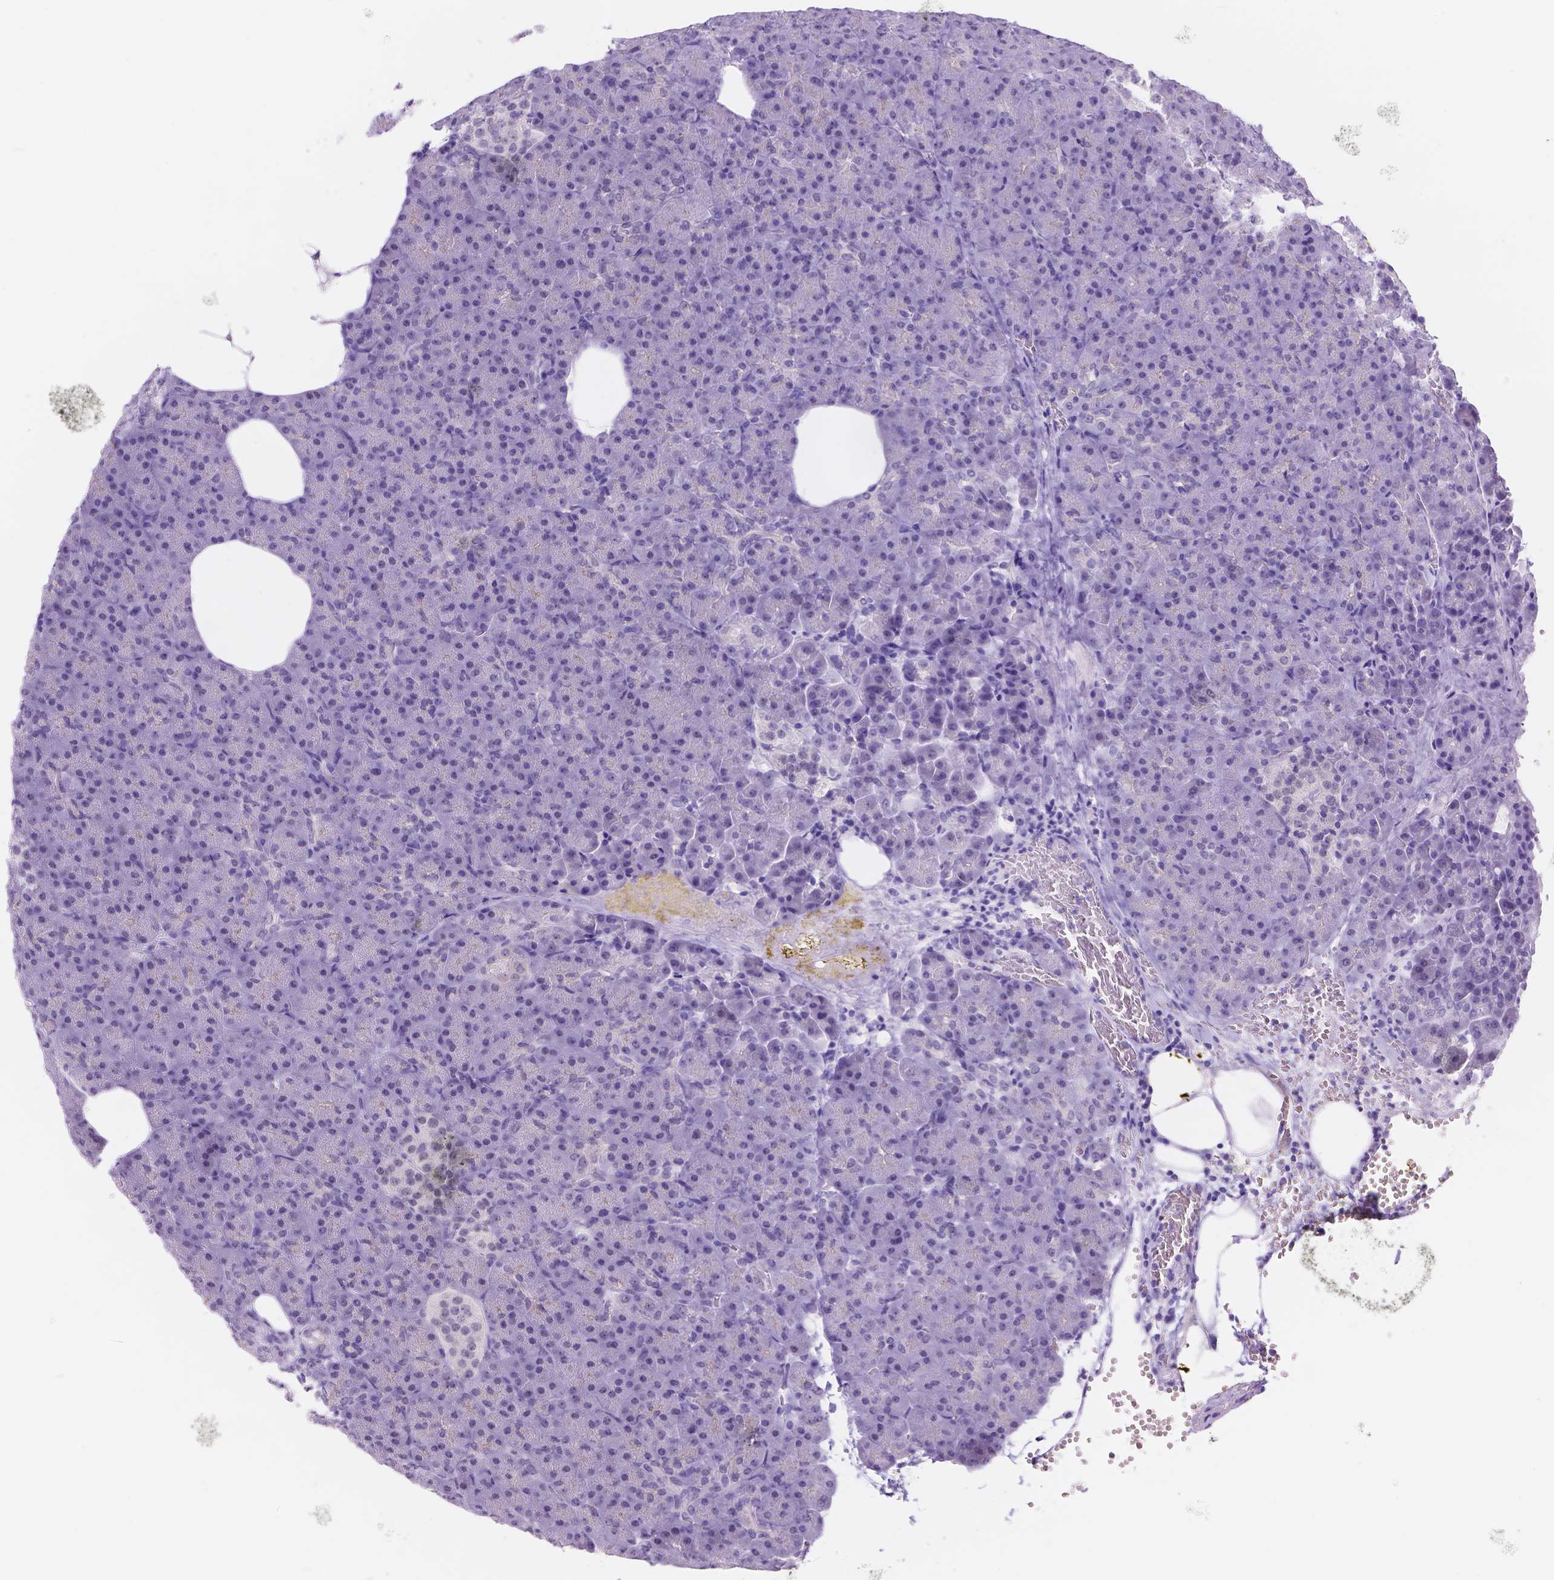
{"staining": {"intensity": "negative", "quantity": "none", "location": "none"}, "tissue": "pancreas", "cell_type": "Exocrine glandular cells", "image_type": "normal", "snomed": [{"axis": "morphology", "description": "Normal tissue, NOS"}, {"axis": "topography", "description": "Pancreas"}], "caption": "The photomicrograph shows no significant positivity in exocrine glandular cells of pancreas.", "gene": "DCC", "patient": {"sex": "female", "age": 74}}